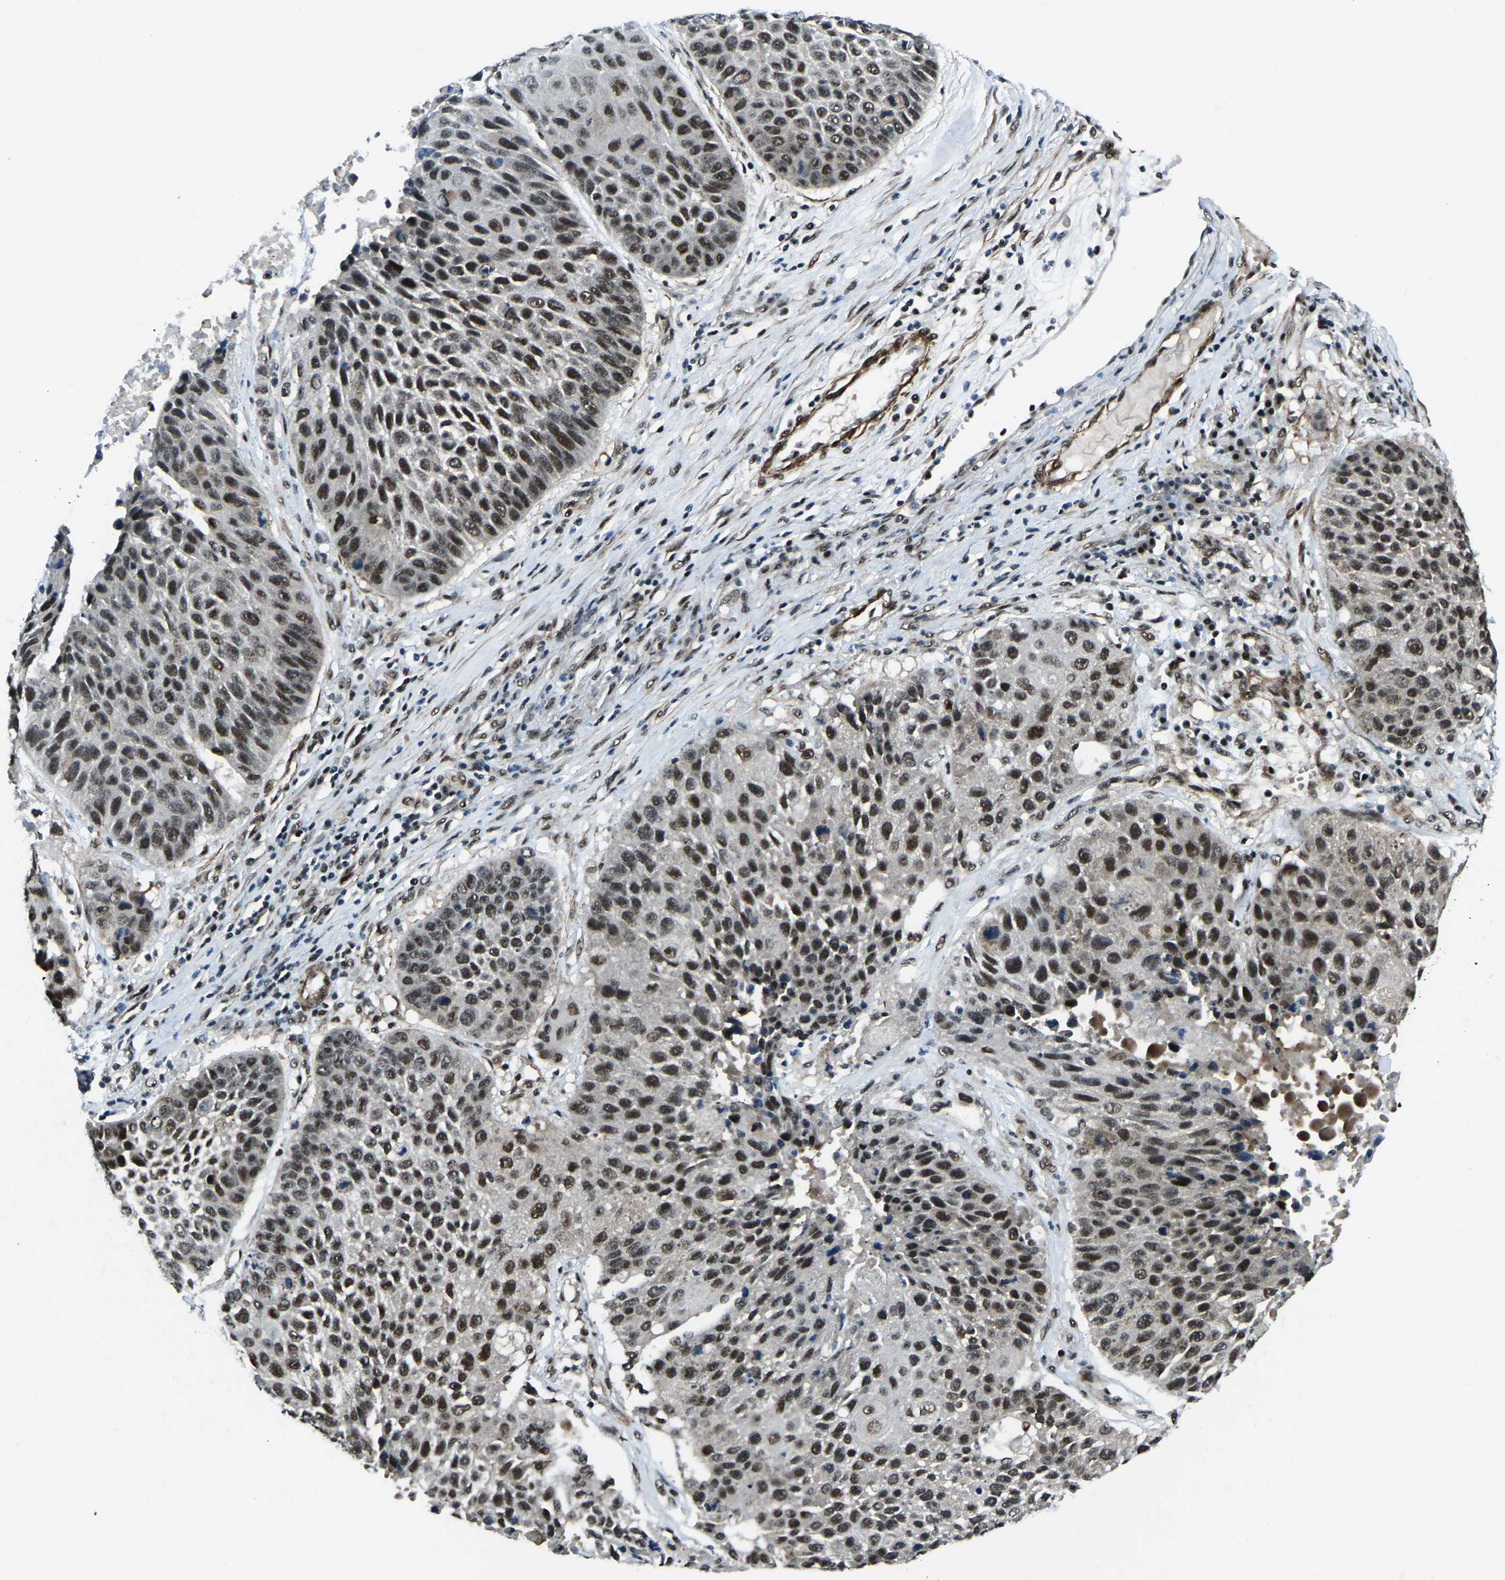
{"staining": {"intensity": "strong", "quantity": ">75%", "location": "nuclear"}, "tissue": "lung cancer", "cell_type": "Tumor cells", "image_type": "cancer", "snomed": [{"axis": "morphology", "description": "Squamous cell carcinoma, NOS"}, {"axis": "topography", "description": "Lung"}], "caption": "Lung cancer (squamous cell carcinoma) was stained to show a protein in brown. There is high levels of strong nuclear staining in about >75% of tumor cells. (IHC, brightfield microscopy, high magnification).", "gene": "PRCC", "patient": {"sex": "male", "age": 61}}